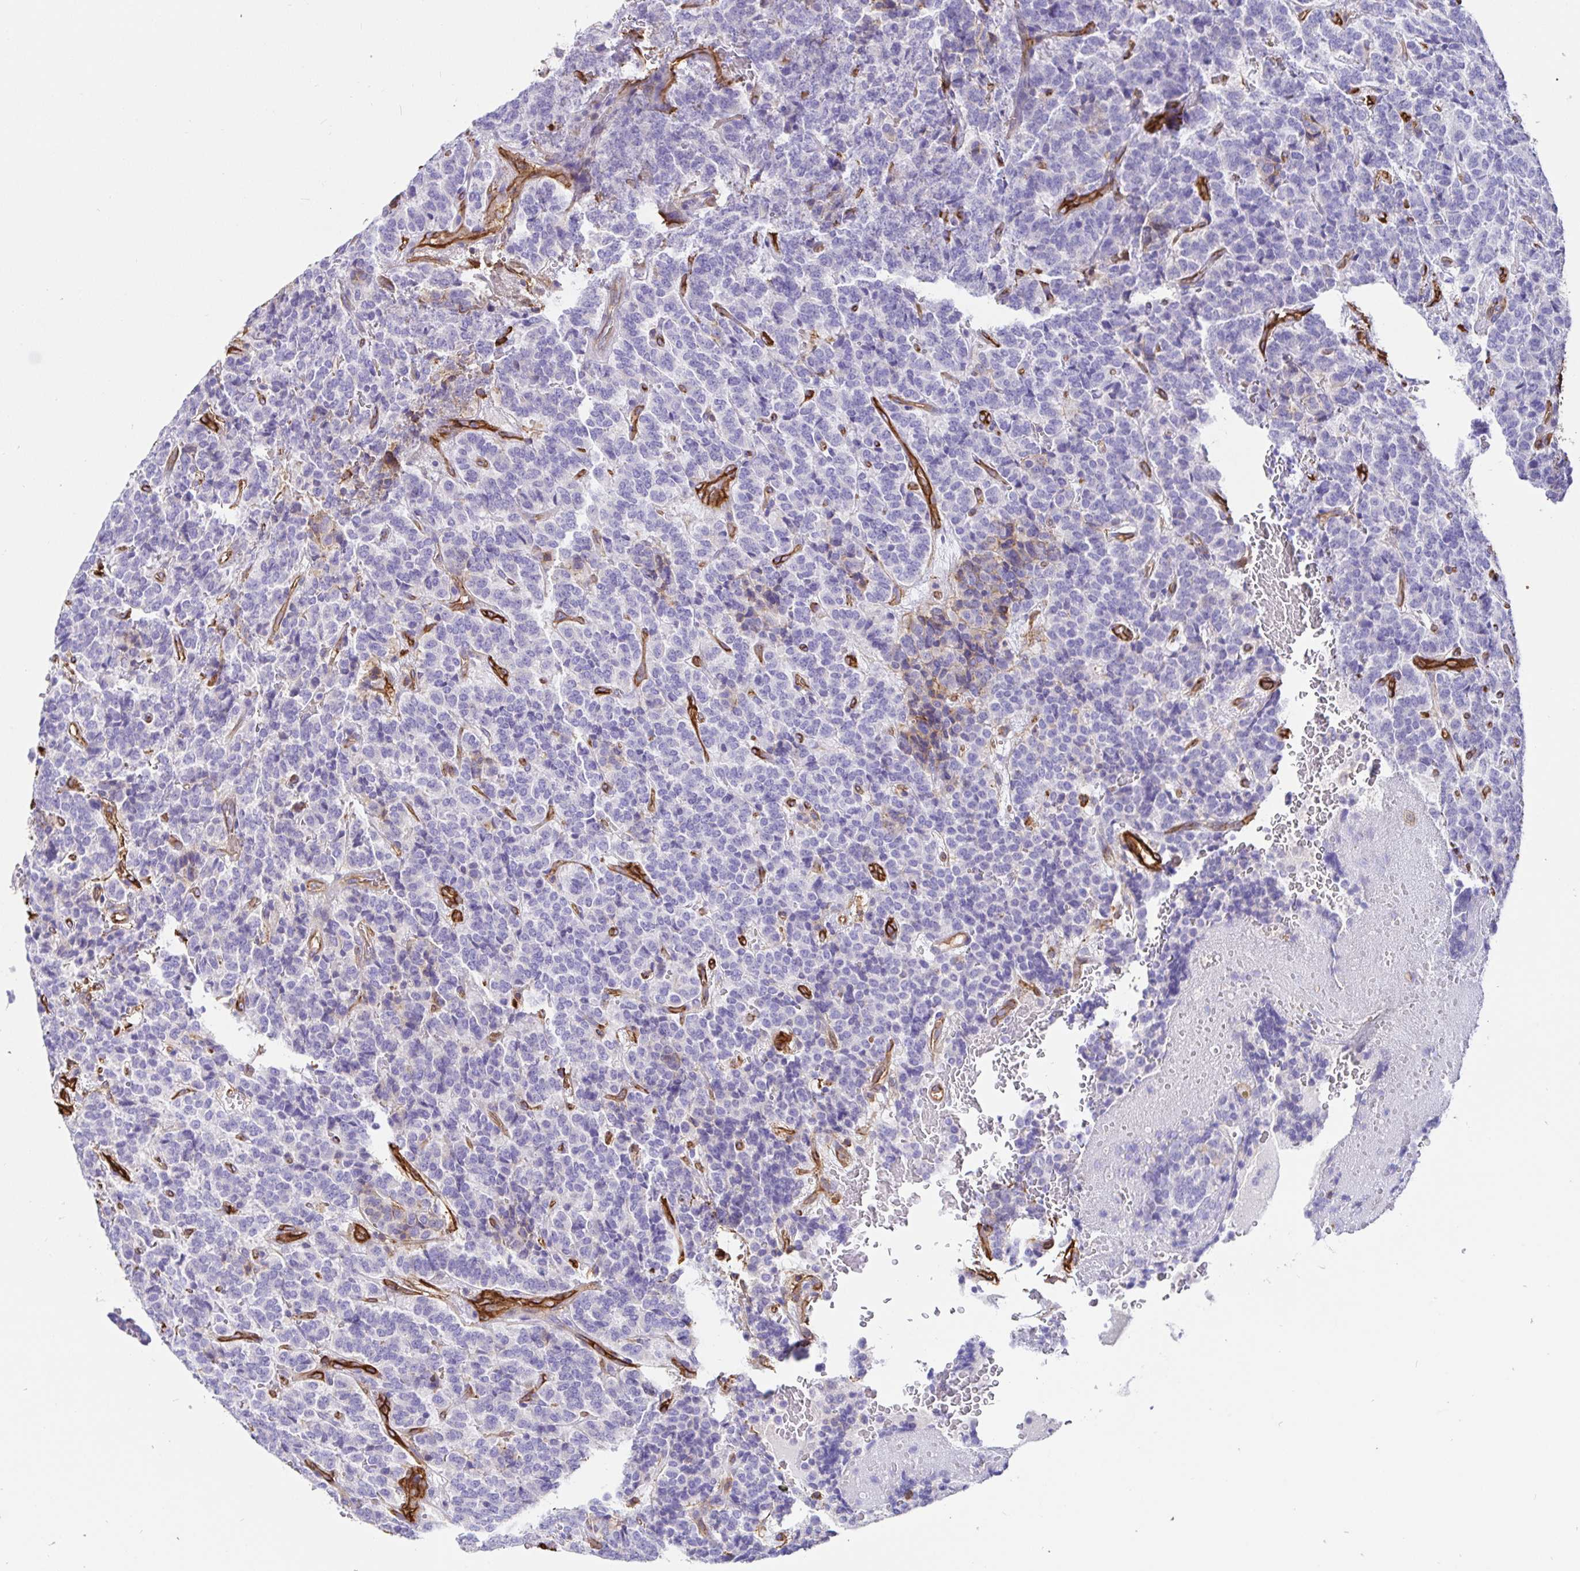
{"staining": {"intensity": "negative", "quantity": "none", "location": "none"}, "tissue": "carcinoid", "cell_type": "Tumor cells", "image_type": "cancer", "snomed": [{"axis": "morphology", "description": "Carcinoid, malignant, NOS"}, {"axis": "topography", "description": "Pancreas"}], "caption": "This photomicrograph is of carcinoid (malignant) stained with IHC to label a protein in brown with the nuclei are counter-stained blue. There is no staining in tumor cells.", "gene": "ANXA2", "patient": {"sex": "male", "age": 36}}